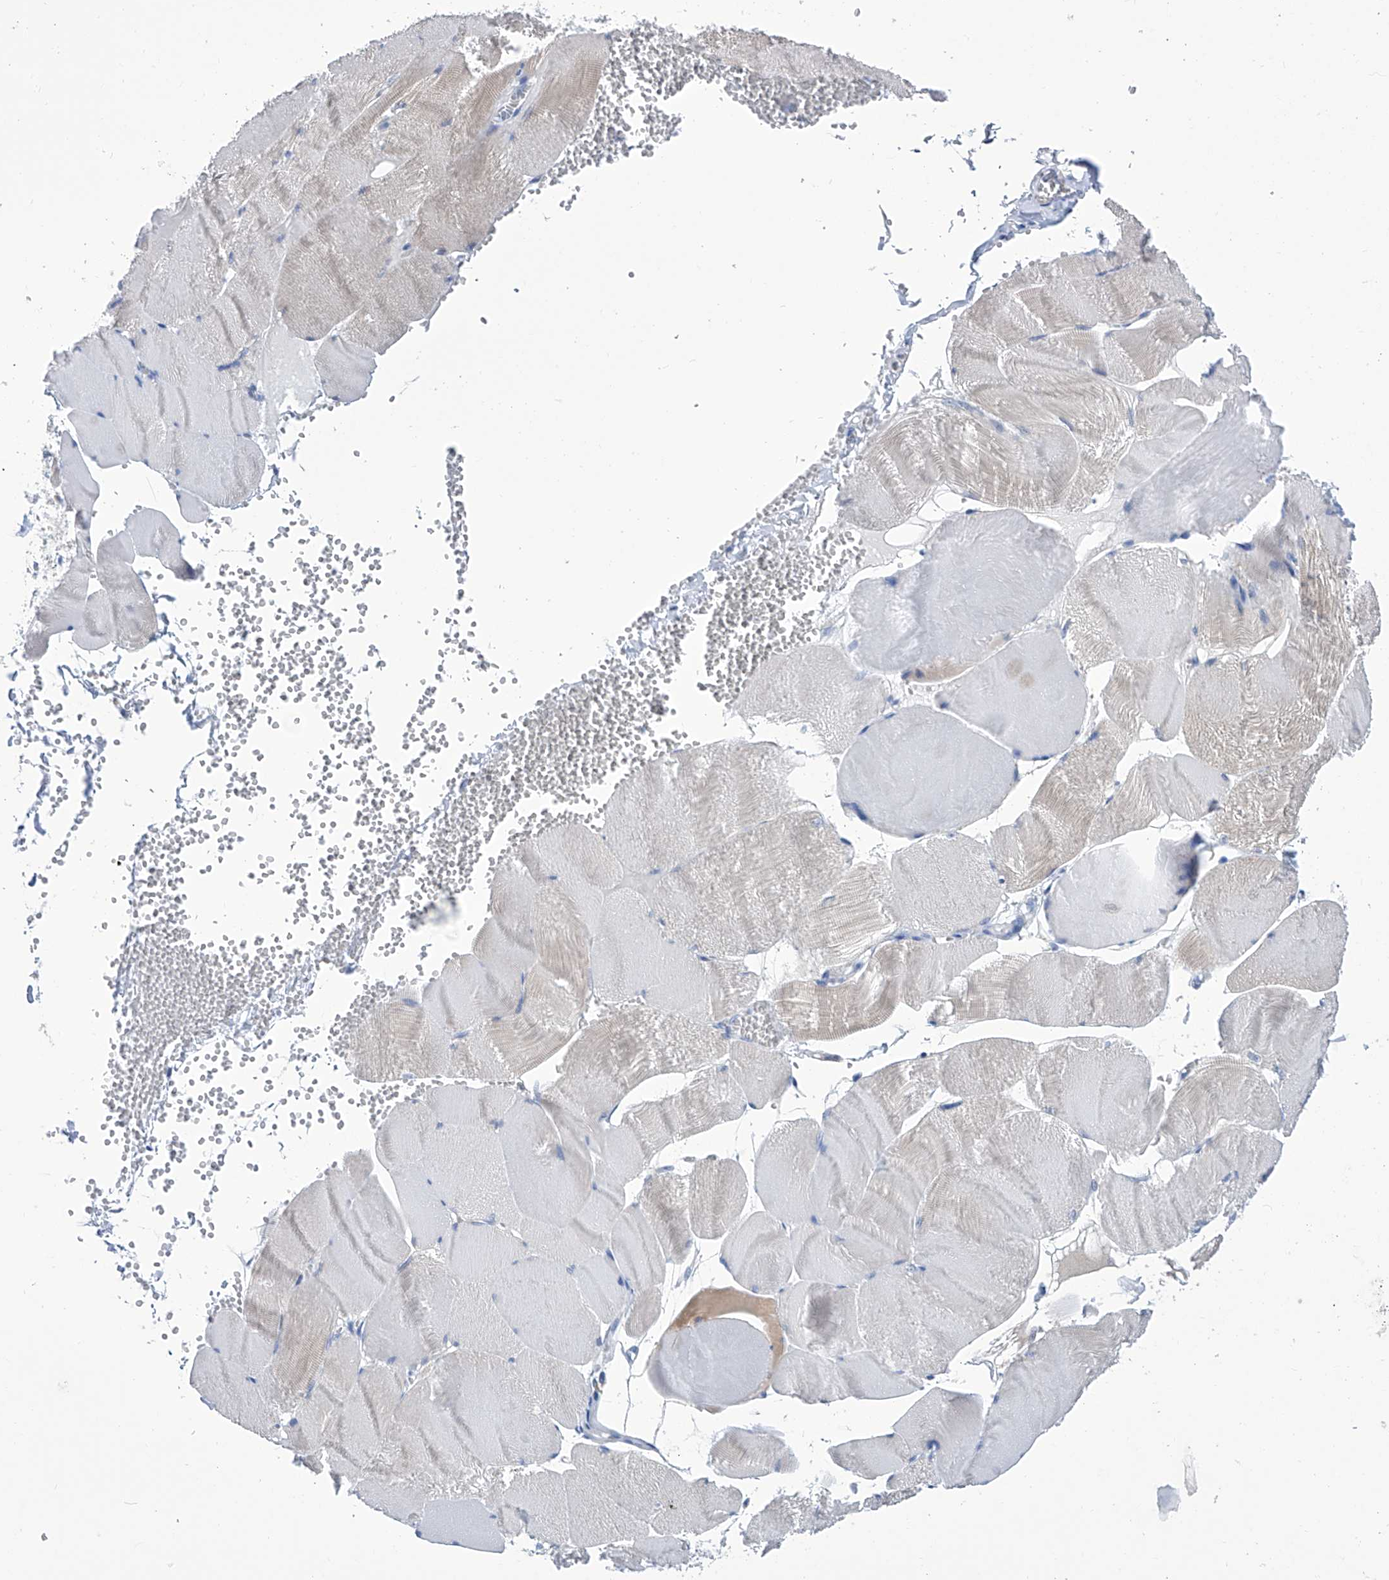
{"staining": {"intensity": "negative", "quantity": "none", "location": "none"}, "tissue": "skeletal muscle", "cell_type": "Myocytes", "image_type": "normal", "snomed": [{"axis": "morphology", "description": "Normal tissue, NOS"}, {"axis": "morphology", "description": "Basal cell carcinoma"}, {"axis": "topography", "description": "Skeletal muscle"}], "caption": "A high-resolution photomicrograph shows IHC staining of normal skeletal muscle, which shows no significant positivity in myocytes.", "gene": "IMPA2", "patient": {"sex": "female", "age": 64}}